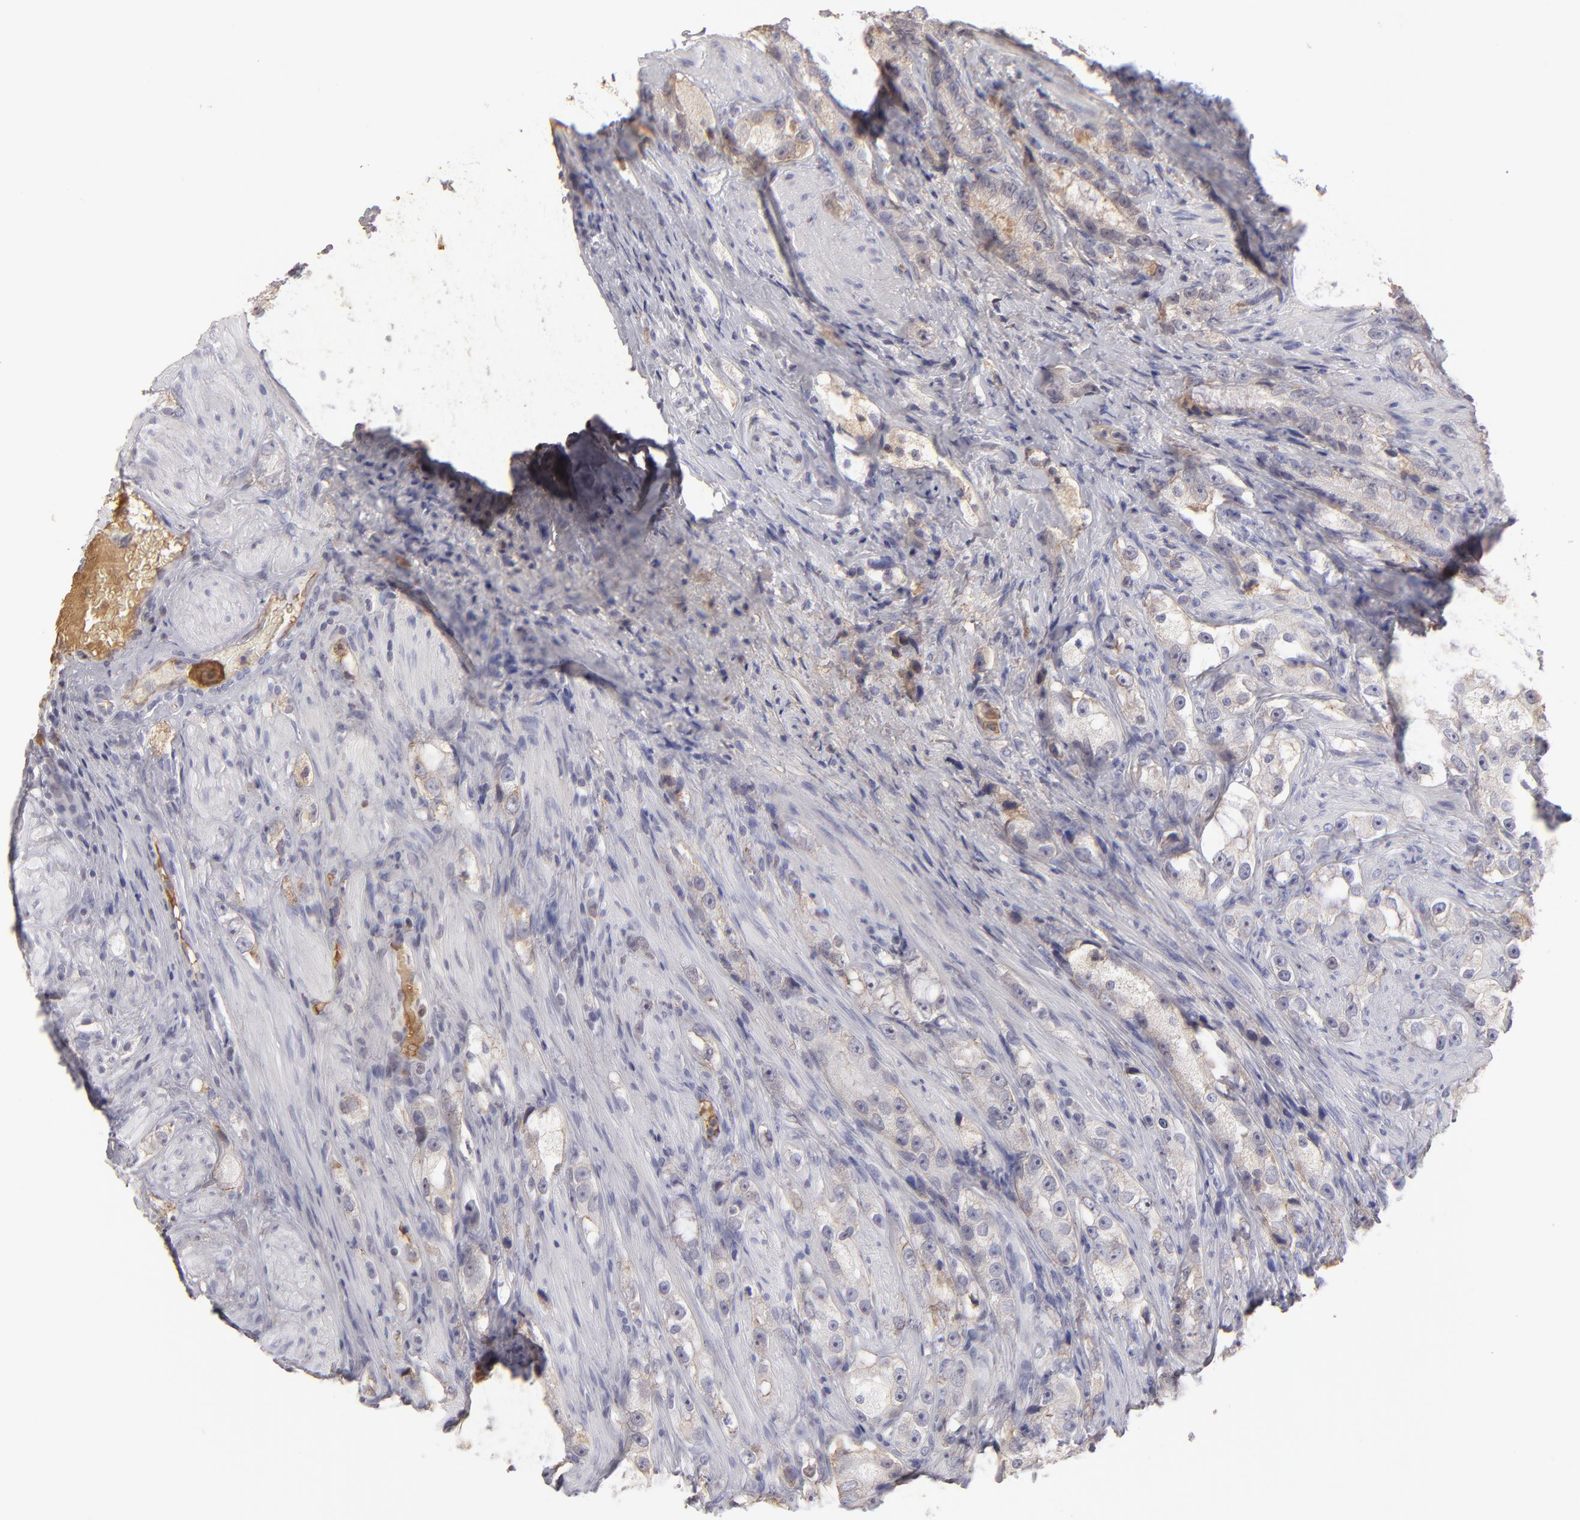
{"staining": {"intensity": "negative", "quantity": "none", "location": "none"}, "tissue": "prostate cancer", "cell_type": "Tumor cells", "image_type": "cancer", "snomed": [{"axis": "morphology", "description": "Adenocarcinoma, High grade"}, {"axis": "topography", "description": "Prostate"}], "caption": "The photomicrograph exhibits no significant staining in tumor cells of prostate cancer. (Stains: DAB (3,3'-diaminobenzidine) immunohistochemistry with hematoxylin counter stain, Microscopy: brightfield microscopy at high magnification).", "gene": "ABCC4", "patient": {"sex": "male", "age": 63}}